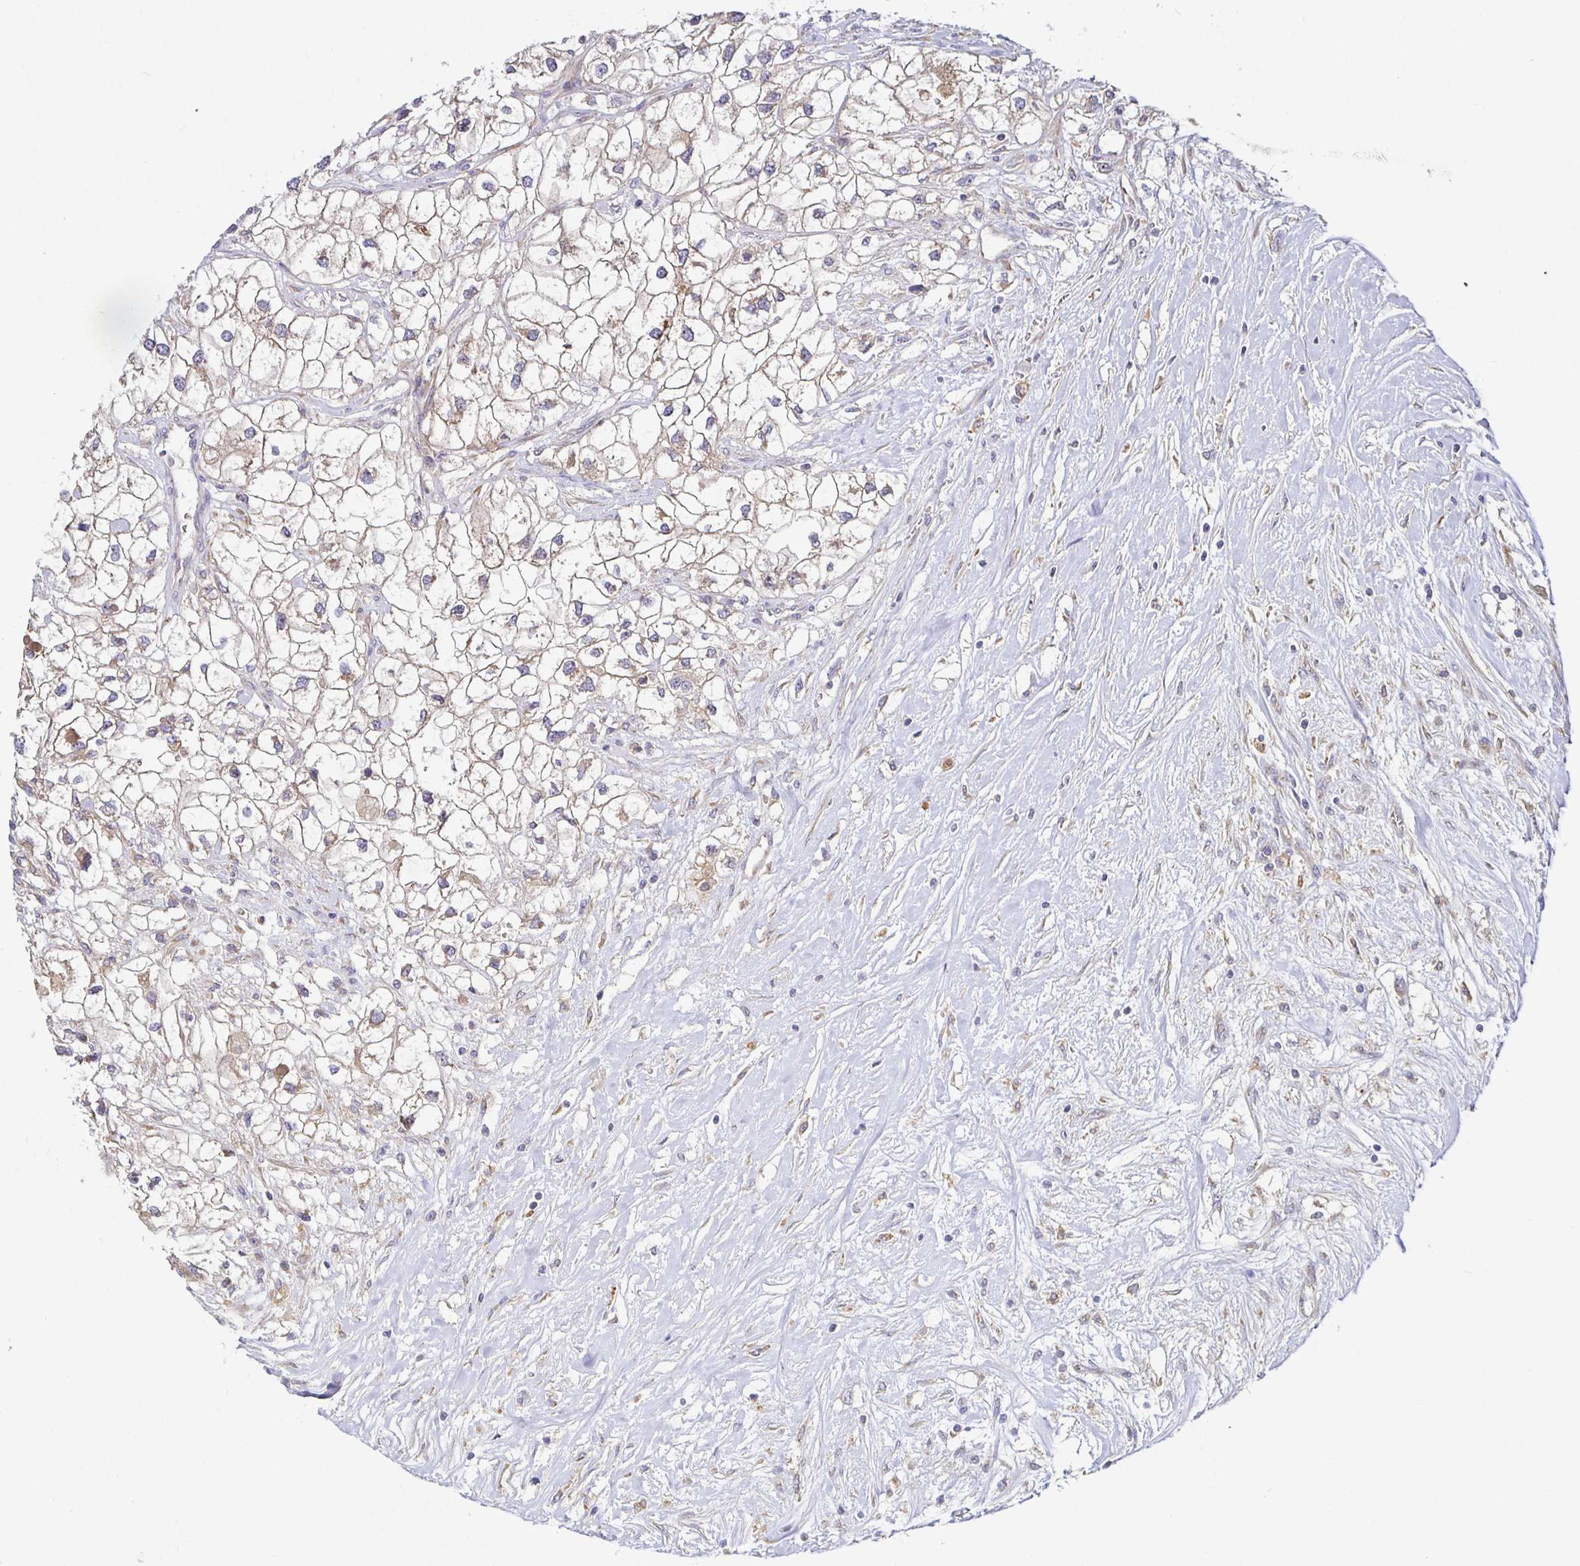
{"staining": {"intensity": "moderate", "quantity": "25%-75%", "location": "cytoplasmic/membranous"}, "tissue": "renal cancer", "cell_type": "Tumor cells", "image_type": "cancer", "snomed": [{"axis": "morphology", "description": "Adenocarcinoma, NOS"}, {"axis": "topography", "description": "Kidney"}], "caption": "This histopathology image displays adenocarcinoma (renal) stained with immunohistochemistry to label a protein in brown. The cytoplasmic/membranous of tumor cells show moderate positivity for the protein. Nuclei are counter-stained blue.", "gene": "SNX8", "patient": {"sex": "male", "age": 59}}